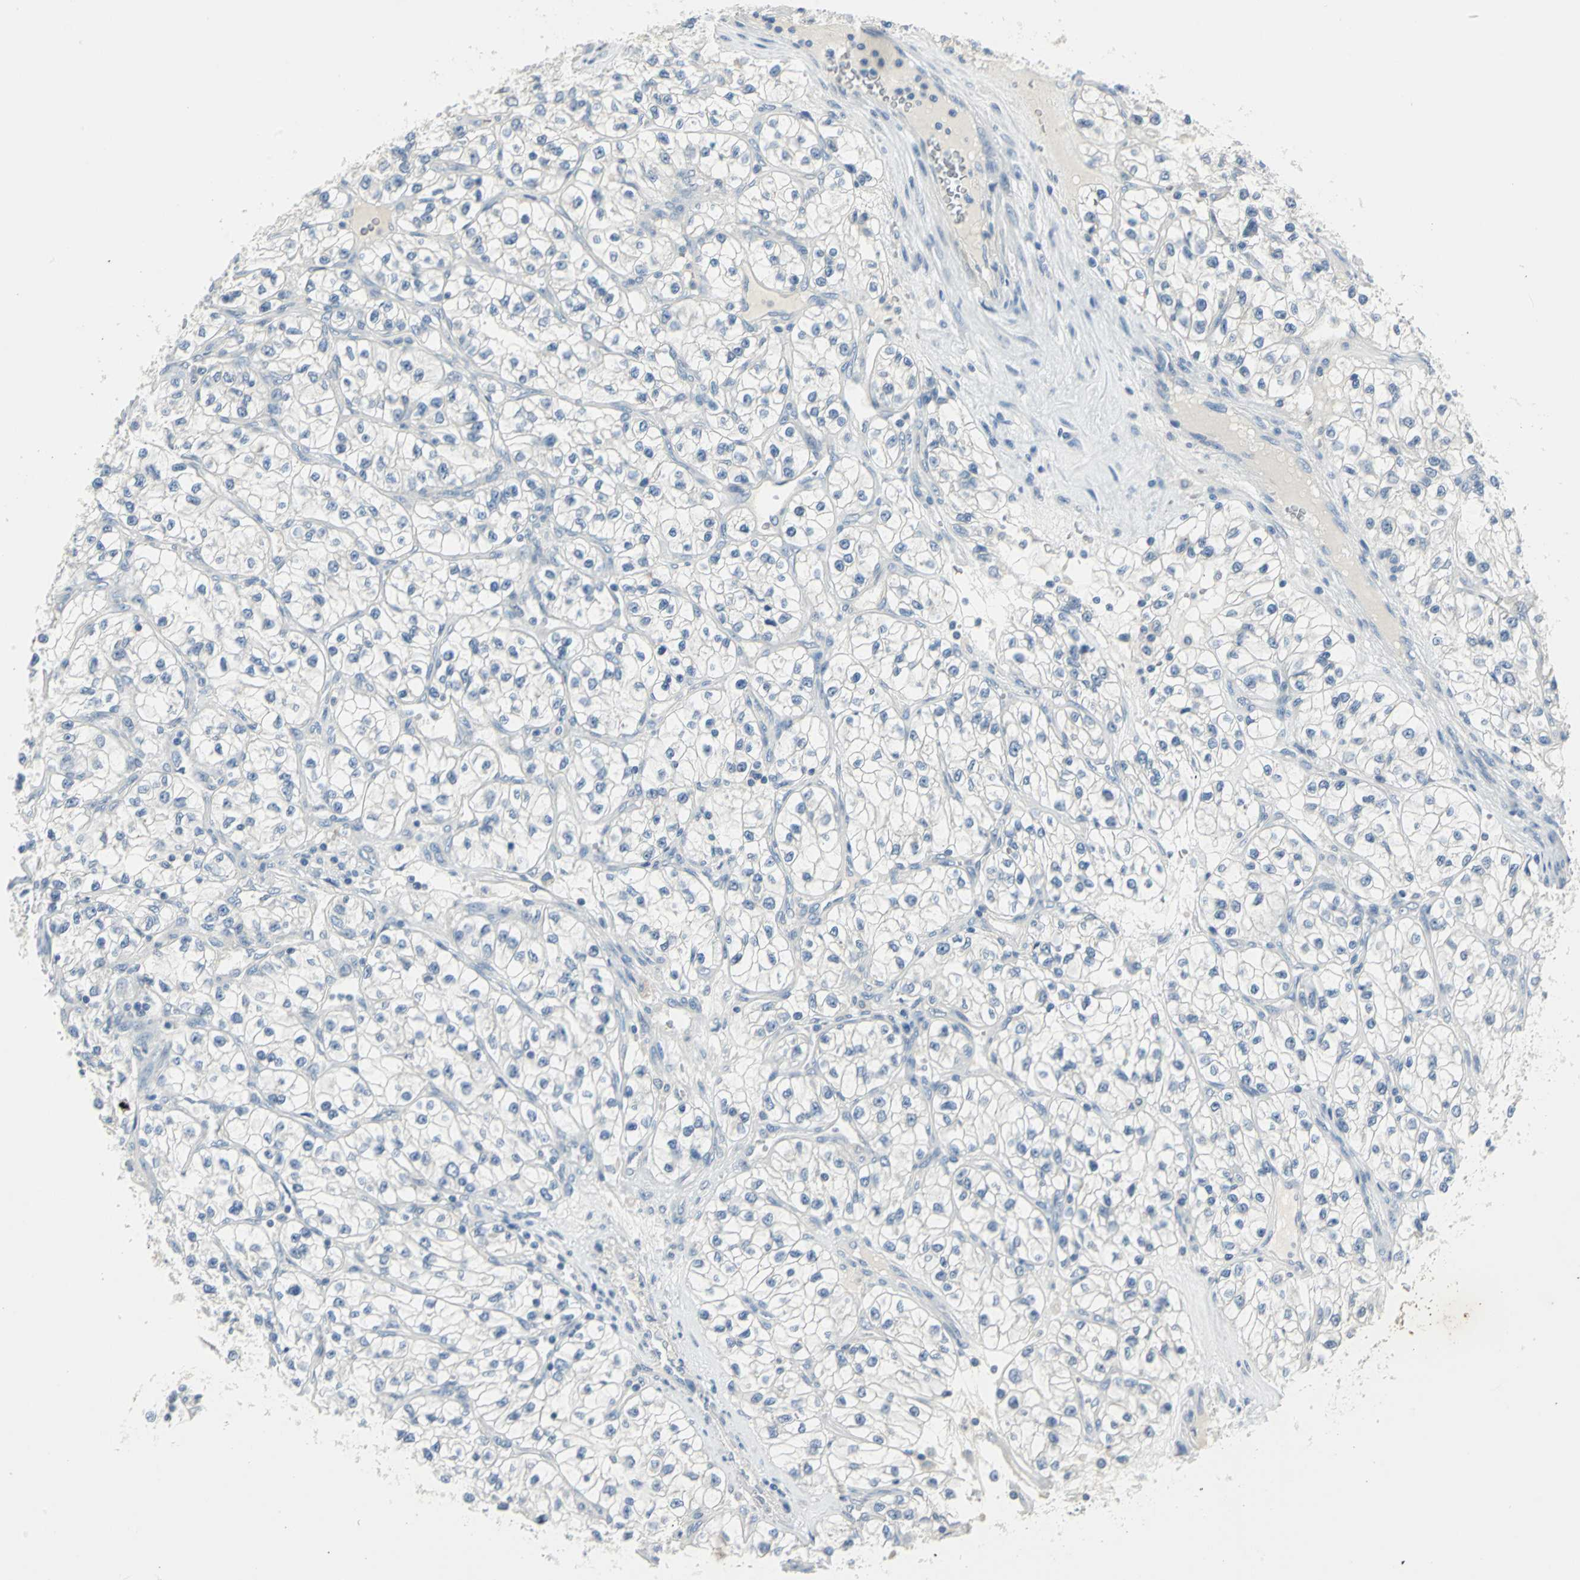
{"staining": {"intensity": "negative", "quantity": "none", "location": "none"}, "tissue": "renal cancer", "cell_type": "Tumor cells", "image_type": "cancer", "snomed": [{"axis": "morphology", "description": "Adenocarcinoma, NOS"}, {"axis": "topography", "description": "Kidney"}], "caption": "An image of human renal cancer (adenocarcinoma) is negative for staining in tumor cells.", "gene": "UCHL1", "patient": {"sex": "female", "age": 57}}